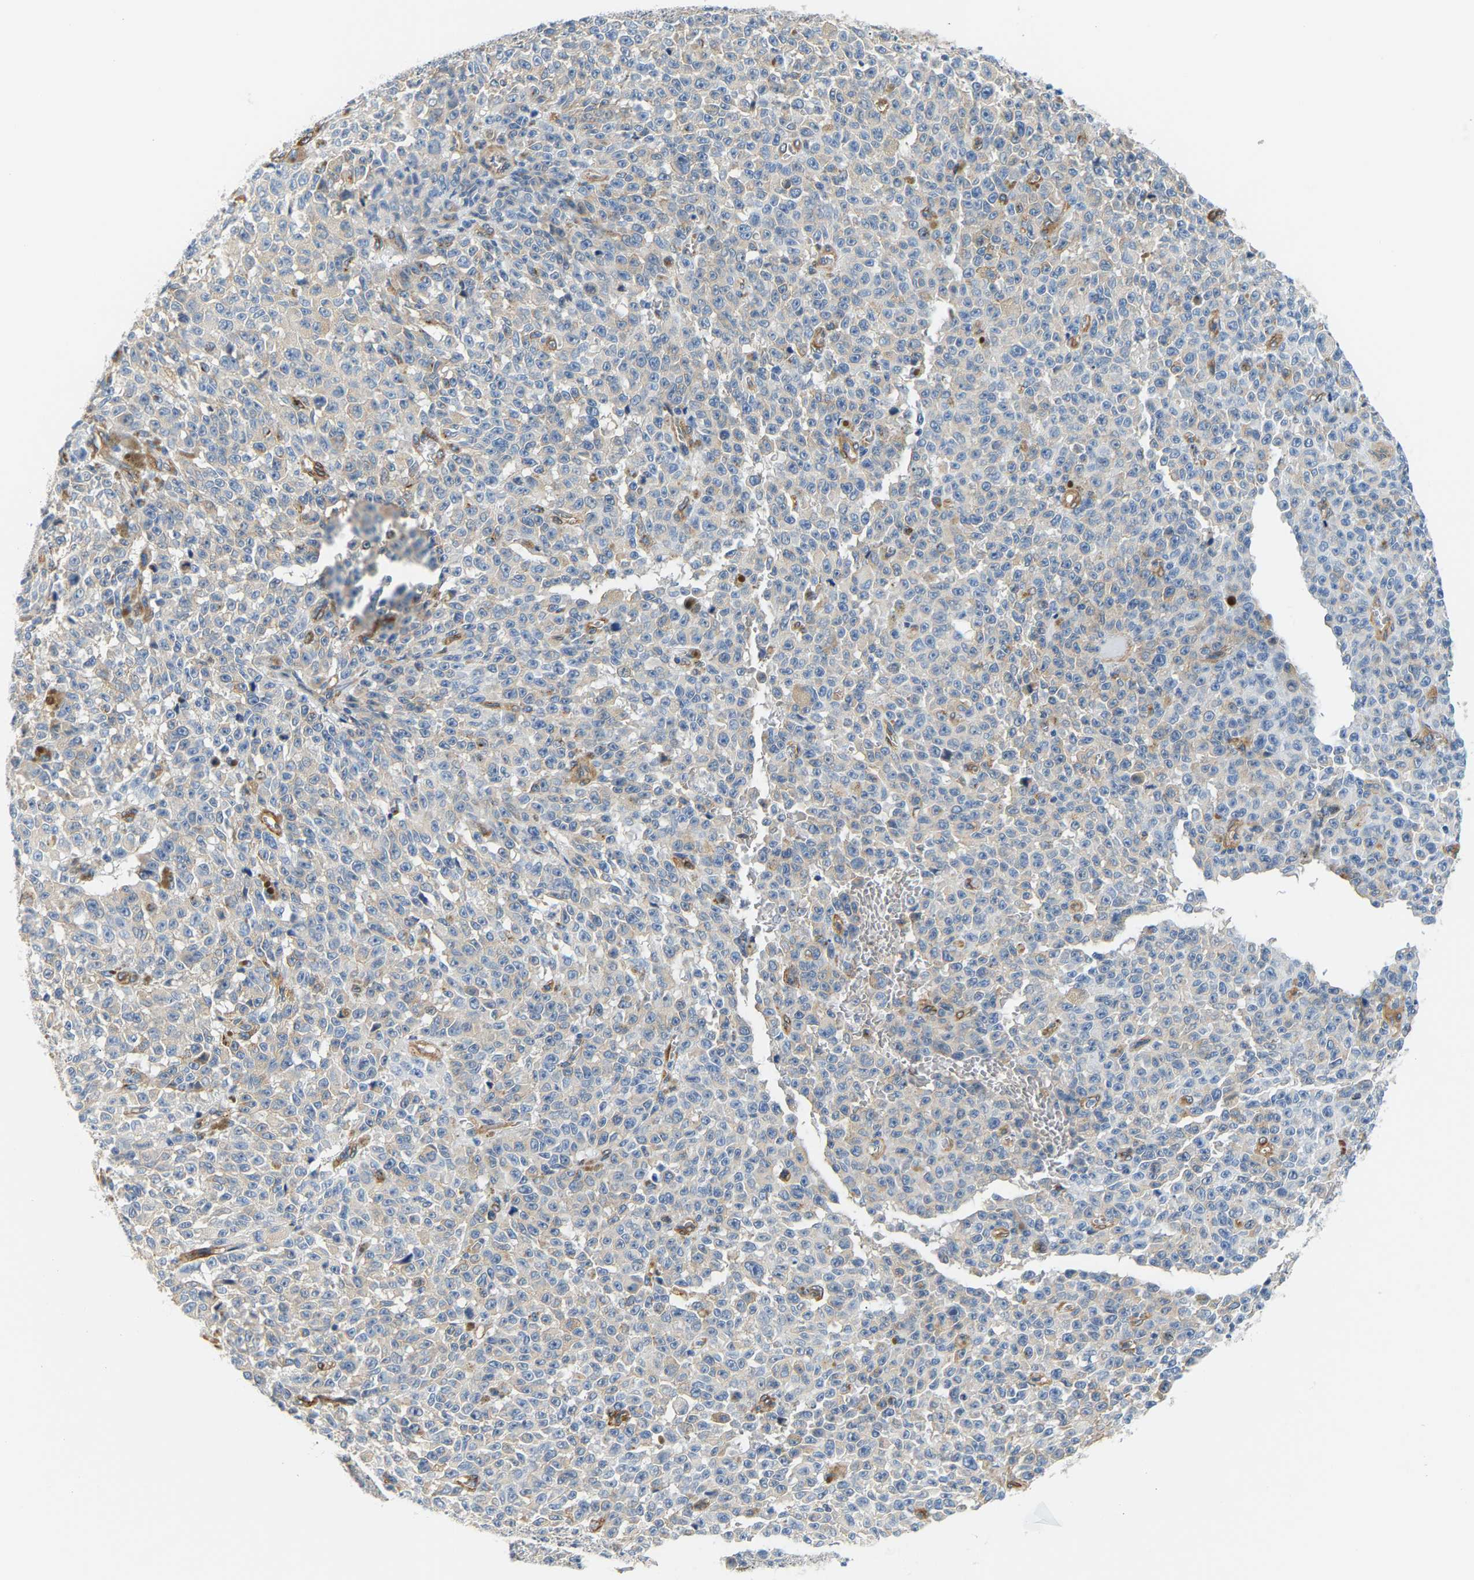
{"staining": {"intensity": "negative", "quantity": "none", "location": "none"}, "tissue": "melanoma", "cell_type": "Tumor cells", "image_type": "cancer", "snomed": [{"axis": "morphology", "description": "Malignant melanoma, NOS"}, {"axis": "topography", "description": "Skin"}], "caption": "An image of malignant melanoma stained for a protein displays no brown staining in tumor cells.", "gene": "PAWR", "patient": {"sex": "female", "age": 82}}